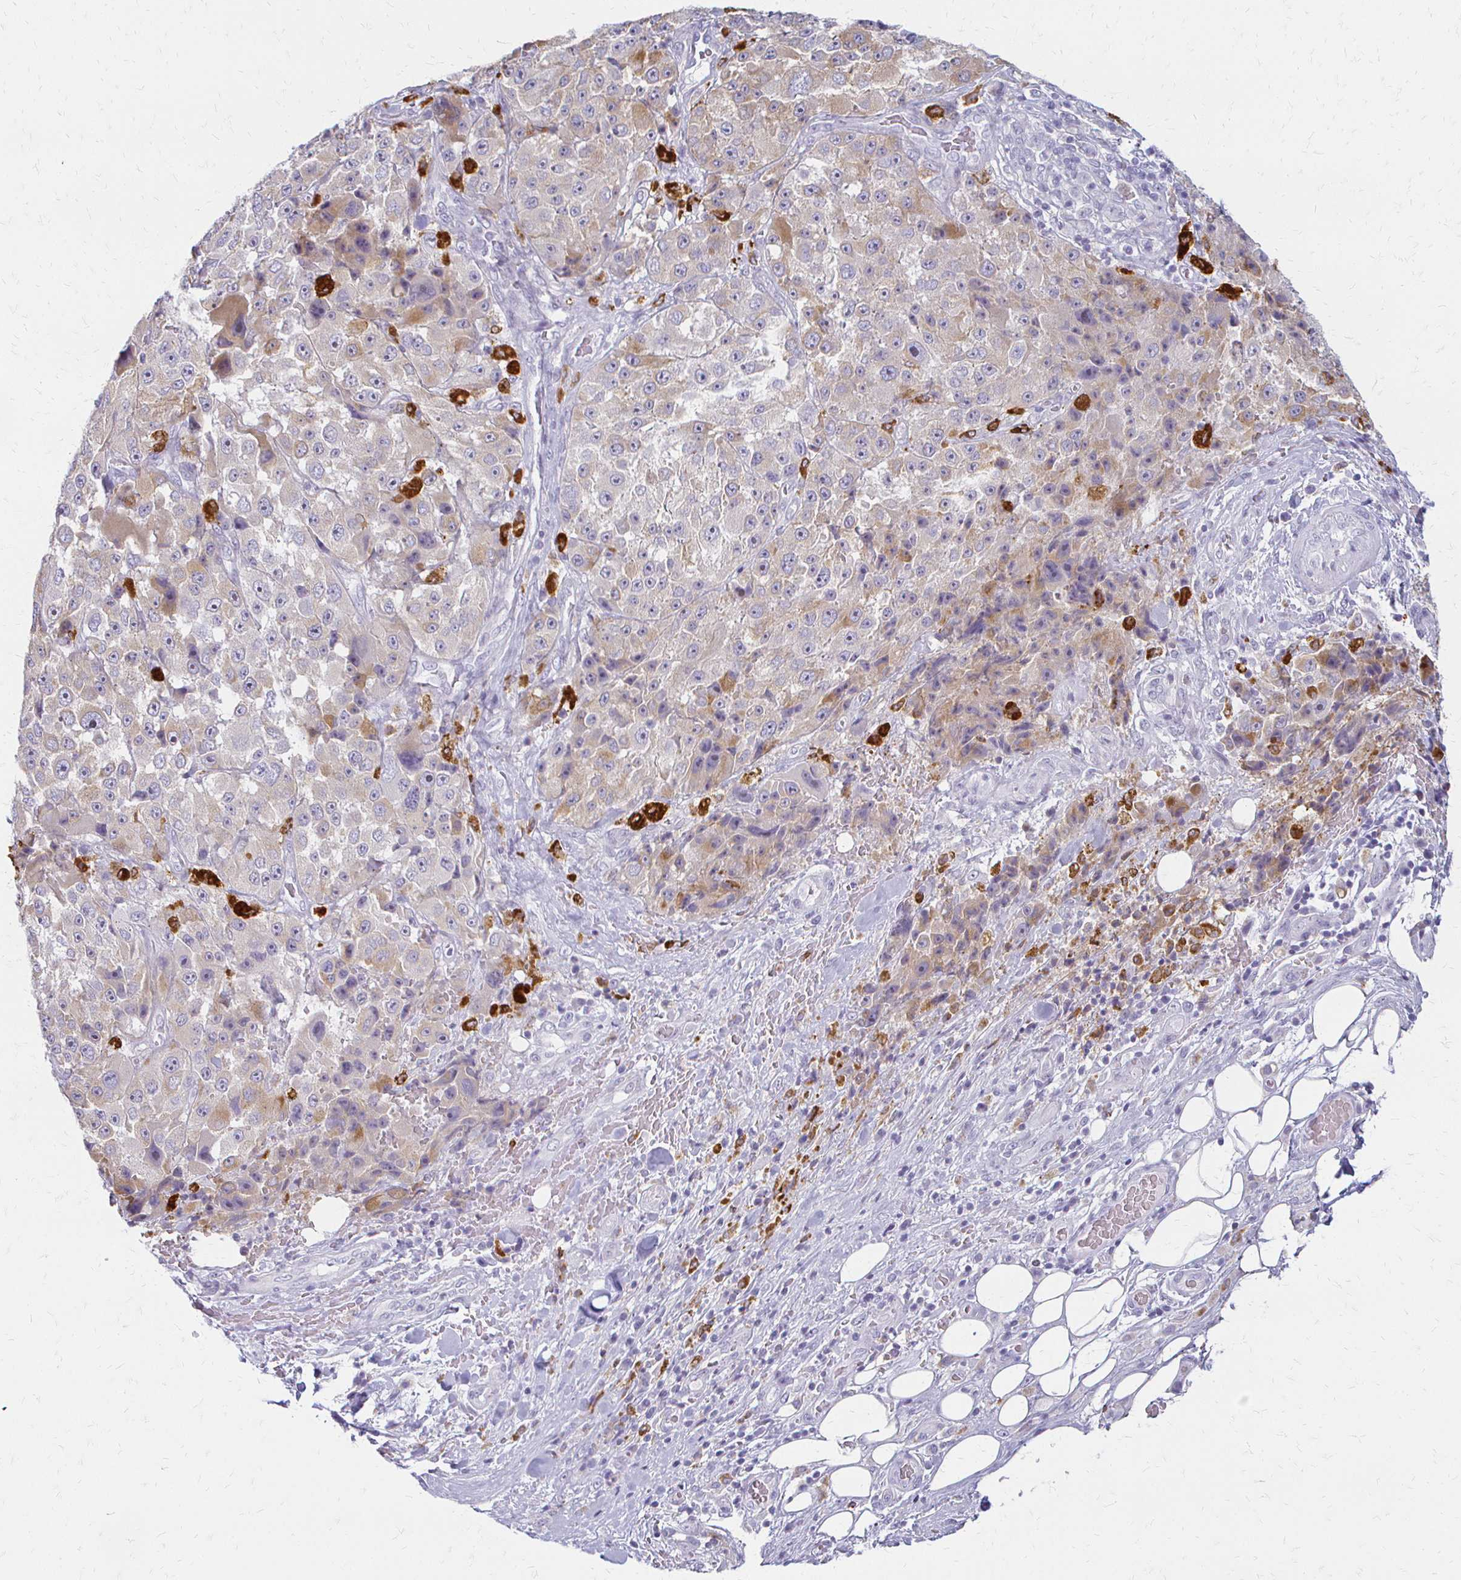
{"staining": {"intensity": "weak", "quantity": "25%-75%", "location": "cytoplasmic/membranous"}, "tissue": "melanoma", "cell_type": "Tumor cells", "image_type": "cancer", "snomed": [{"axis": "morphology", "description": "Malignant melanoma, Metastatic site"}, {"axis": "topography", "description": "Lymph node"}], "caption": "This histopathology image shows melanoma stained with IHC to label a protein in brown. The cytoplasmic/membranous of tumor cells show weak positivity for the protein. Nuclei are counter-stained blue.", "gene": "ACP5", "patient": {"sex": "male", "age": 62}}